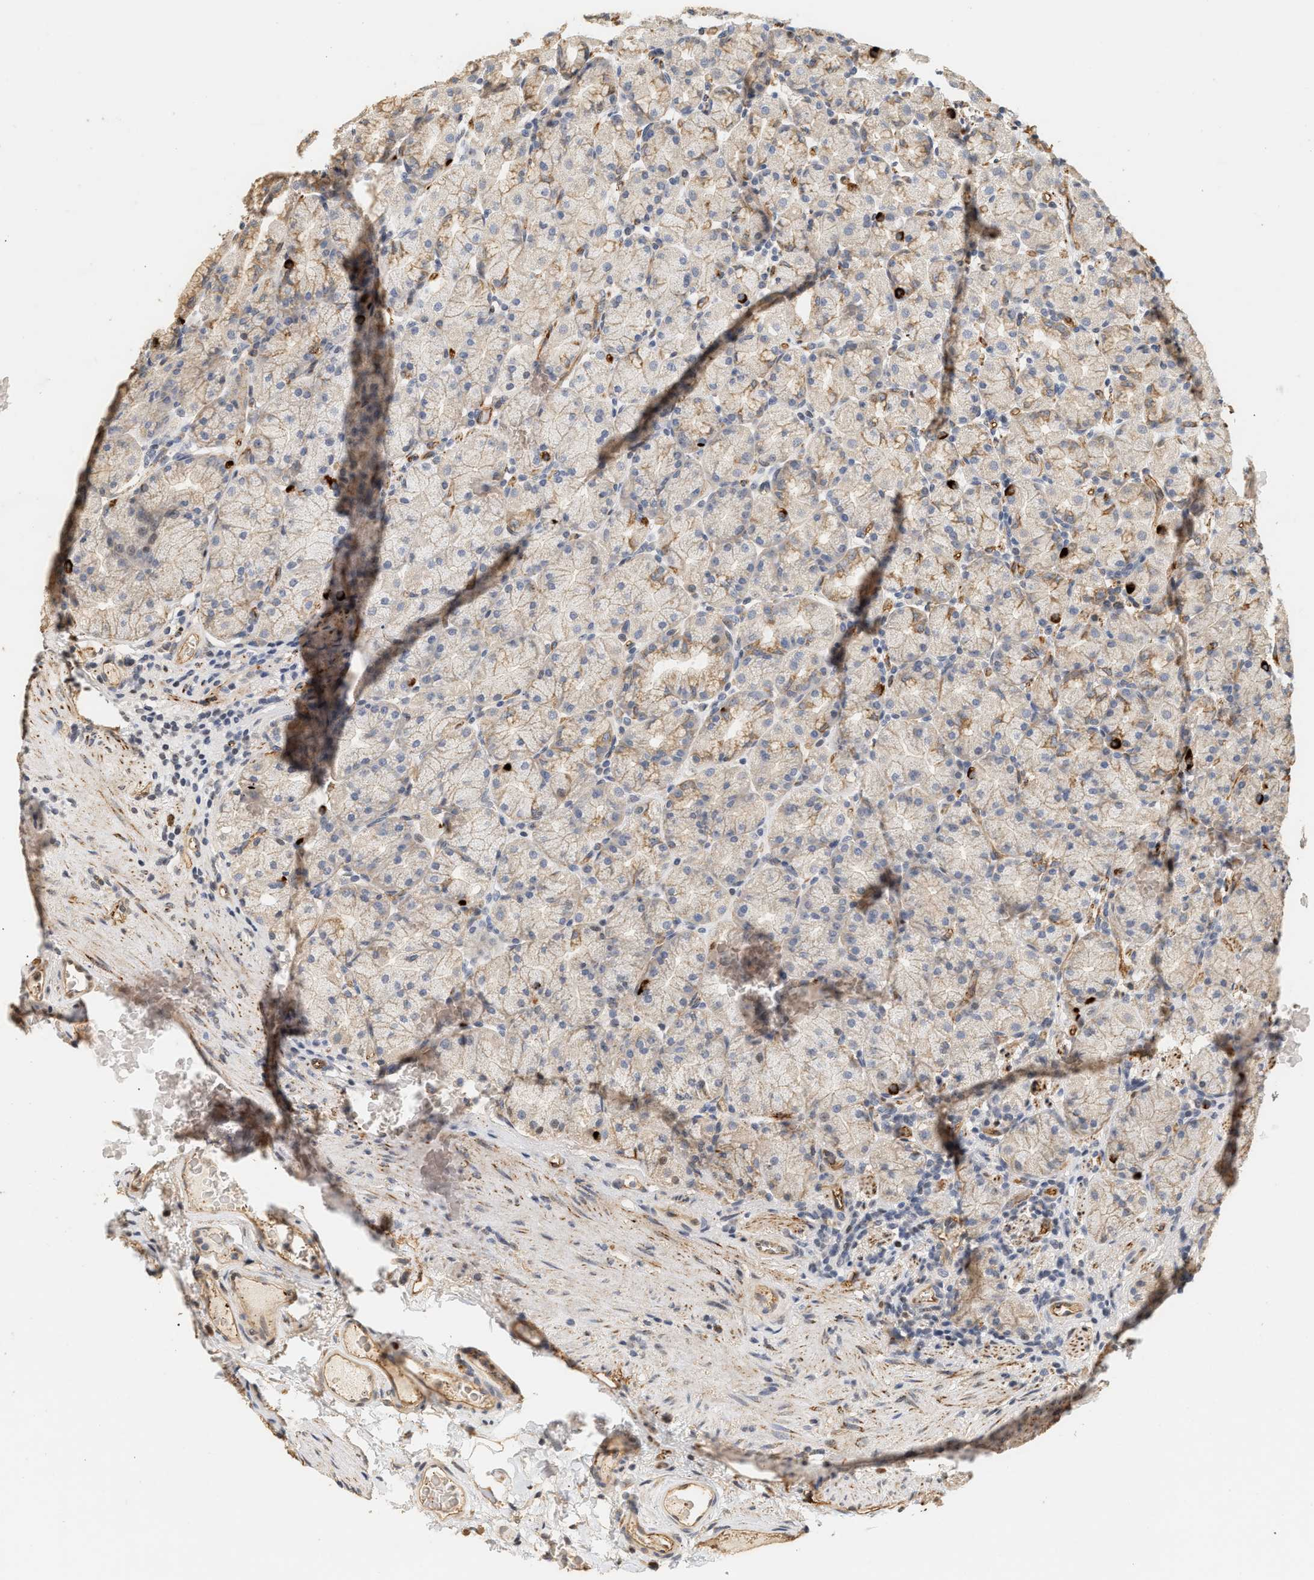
{"staining": {"intensity": "negative", "quantity": "none", "location": "none"}, "tissue": "stomach", "cell_type": "Glandular cells", "image_type": "normal", "snomed": [{"axis": "morphology", "description": "Normal tissue, NOS"}, {"axis": "topography", "description": "Stomach, upper"}], "caption": "Glandular cells show no significant protein expression in normal stomach. Nuclei are stained in blue.", "gene": "PLXND1", "patient": {"sex": "male", "age": 68}}